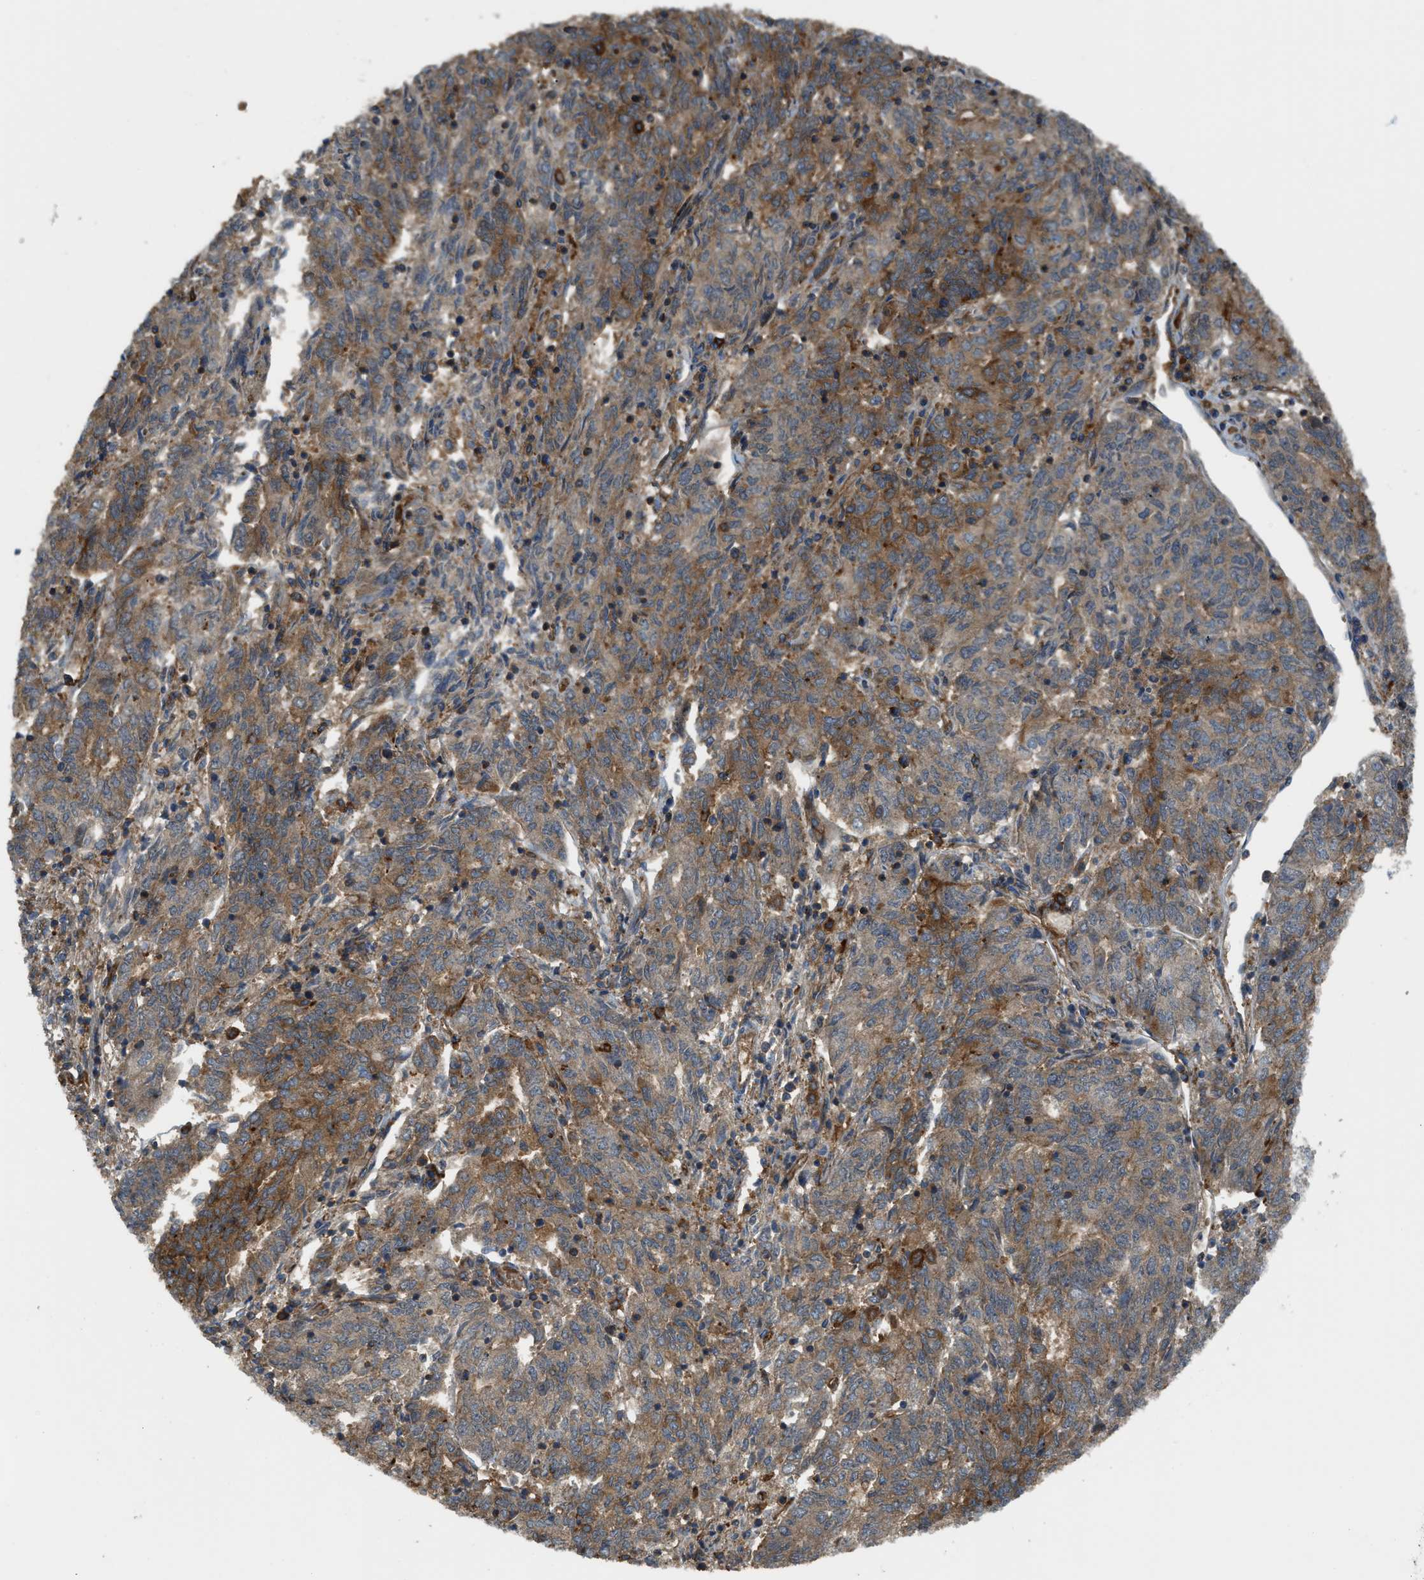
{"staining": {"intensity": "moderate", "quantity": ">75%", "location": "cytoplasmic/membranous"}, "tissue": "endometrial cancer", "cell_type": "Tumor cells", "image_type": "cancer", "snomed": [{"axis": "morphology", "description": "Adenocarcinoma, NOS"}, {"axis": "topography", "description": "Endometrium"}], "caption": "Immunohistochemistry (IHC) of human endometrial cancer (adenocarcinoma) shows medium levels of moderate cytoplasmic/membranous positivity in approximately >75% of tumor cells. The protein of interest is stained brown, and the nuclei are stained in blue (DAB IHC with brightfield microscopy, high magnification).", "gene": "BAG4", "patient": {"sex": "female", "age": 80}}